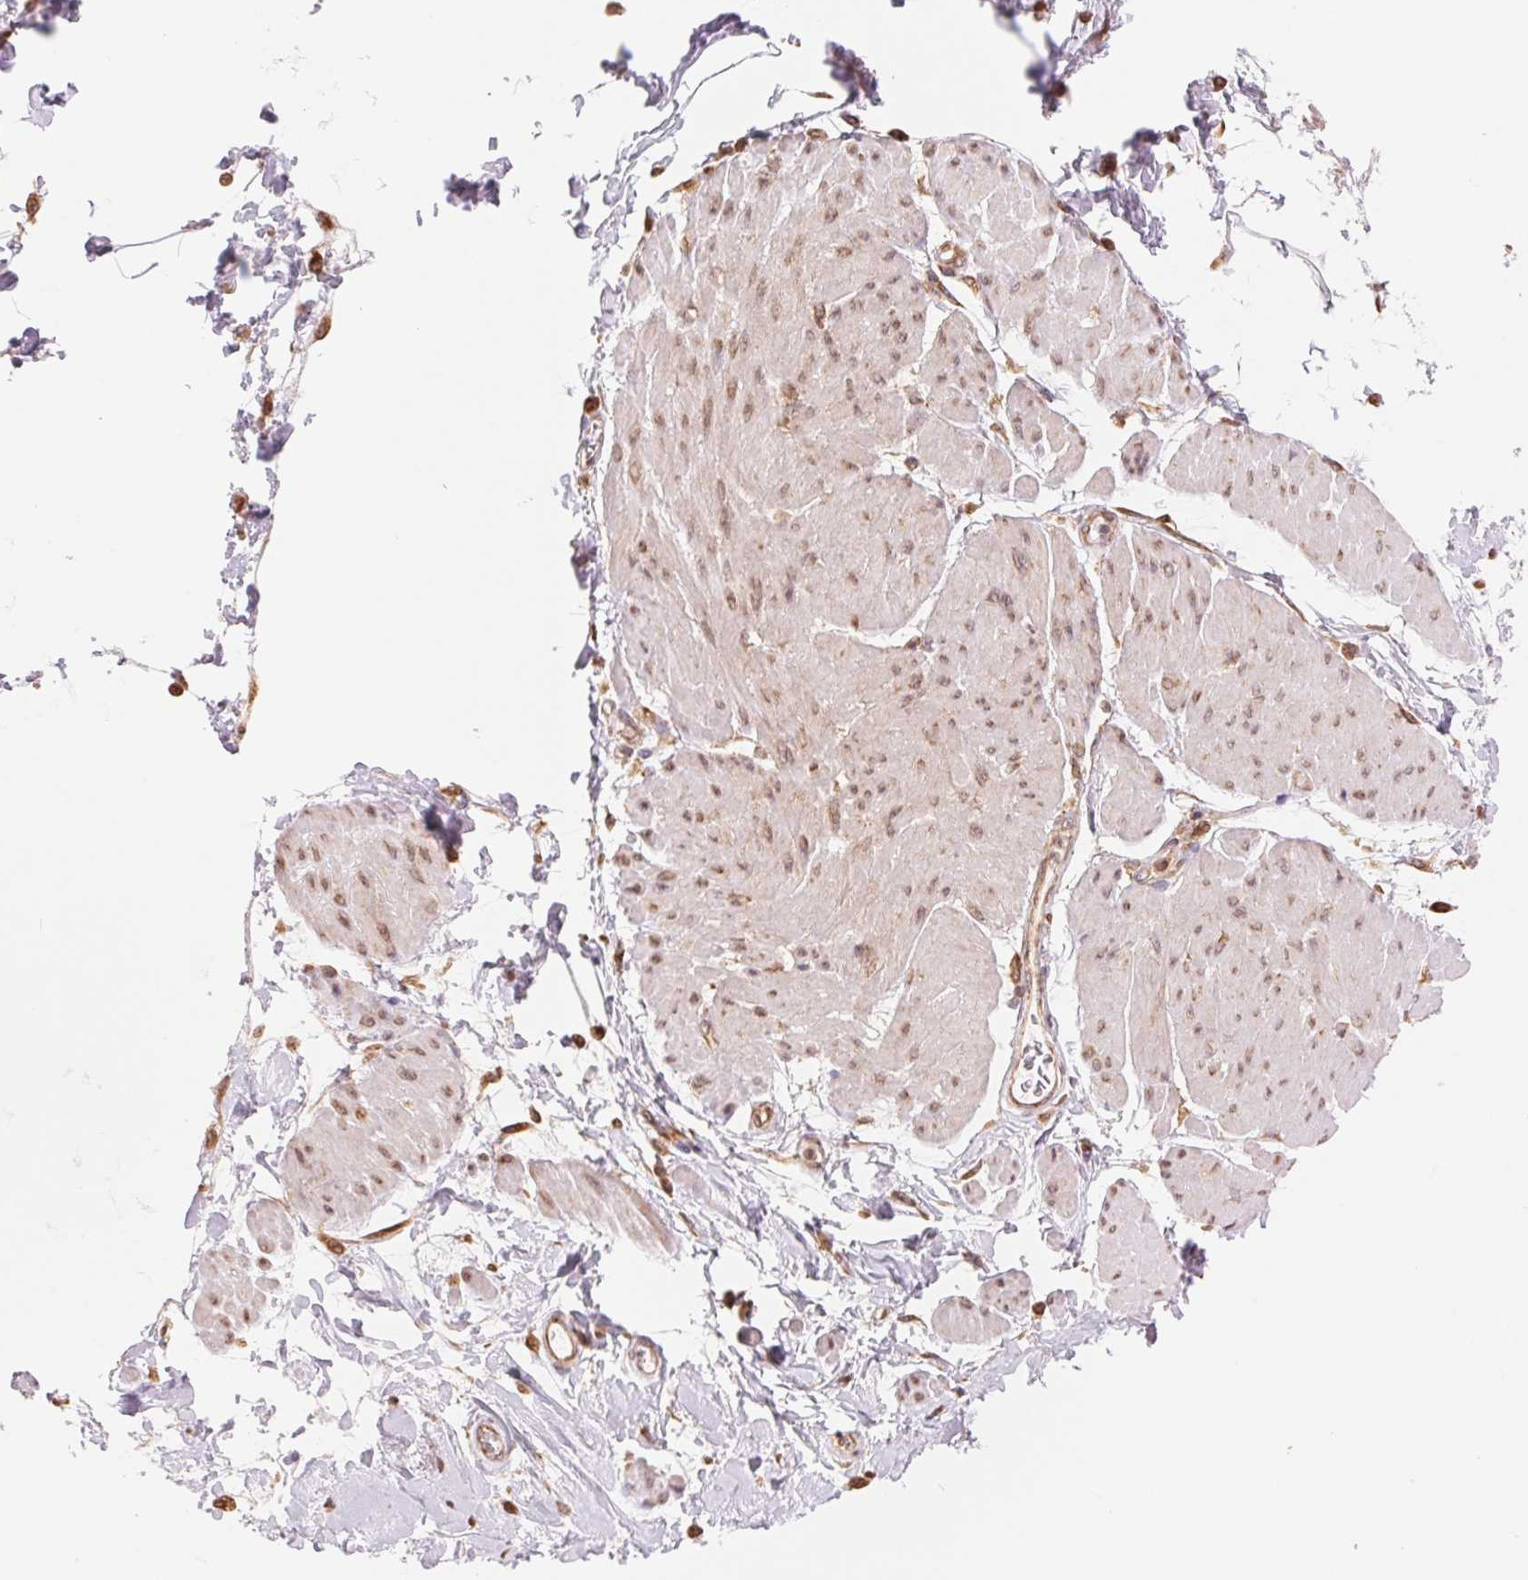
{"staining": {"intensity": "weak", "quantity": ">75%", "location": "cytoplasmic/membranous"}, "tissue": "adipose tissue", "cell_type": "Adipocytes", "image_type": "normal", "snomed": [{"axis": "morphology", "description": "Normal tissue, NOS"}, {"axis": "topography", "description": "Urinary bladder"}, {"axis": "topography", "description": "Peripheral nerve tissue"}], "caption": "IHC of benign human adipose tissue exhibits low levels of weak cytoplasmic/membranous staining in about >75% of adipocytes.", "gene": "RPN1", "patient": {"sex": "female", "age": 60}}